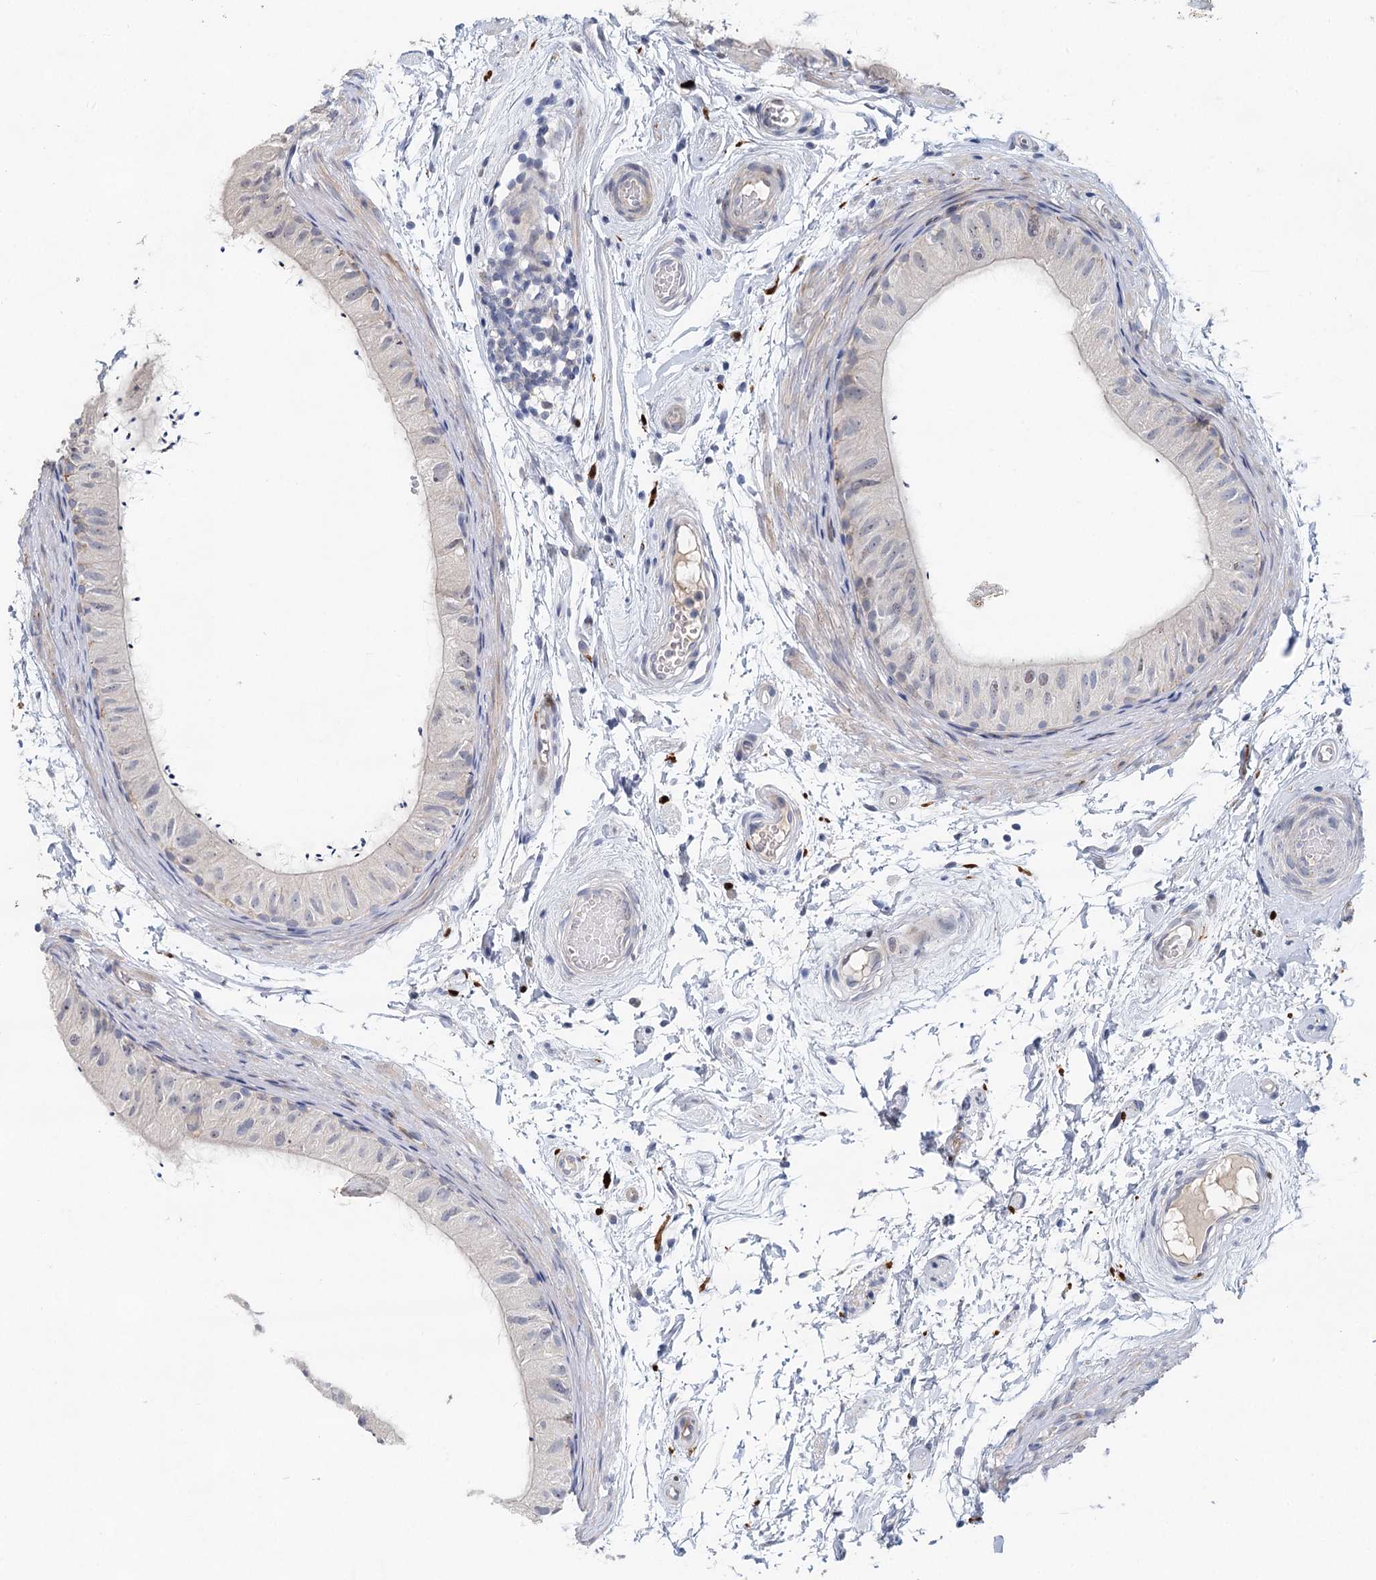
{"staining": {"intensity": "negative", "quantity": "none", "location": "none"}, "tissue": "epididymis", "cell_type": "Glandular cells", "image_type": "normal", "snomed": [{"axis": "morphology", "description": "Normal tissue, NOS"}, {"axis": "topography", "description": "Epididymis"}], "caption": "Glandular cells are negative for brown protein staining in unremarkable epididymis.", "gene": "SLC19A3", "patient": {"sex": "male", "age": 50}}